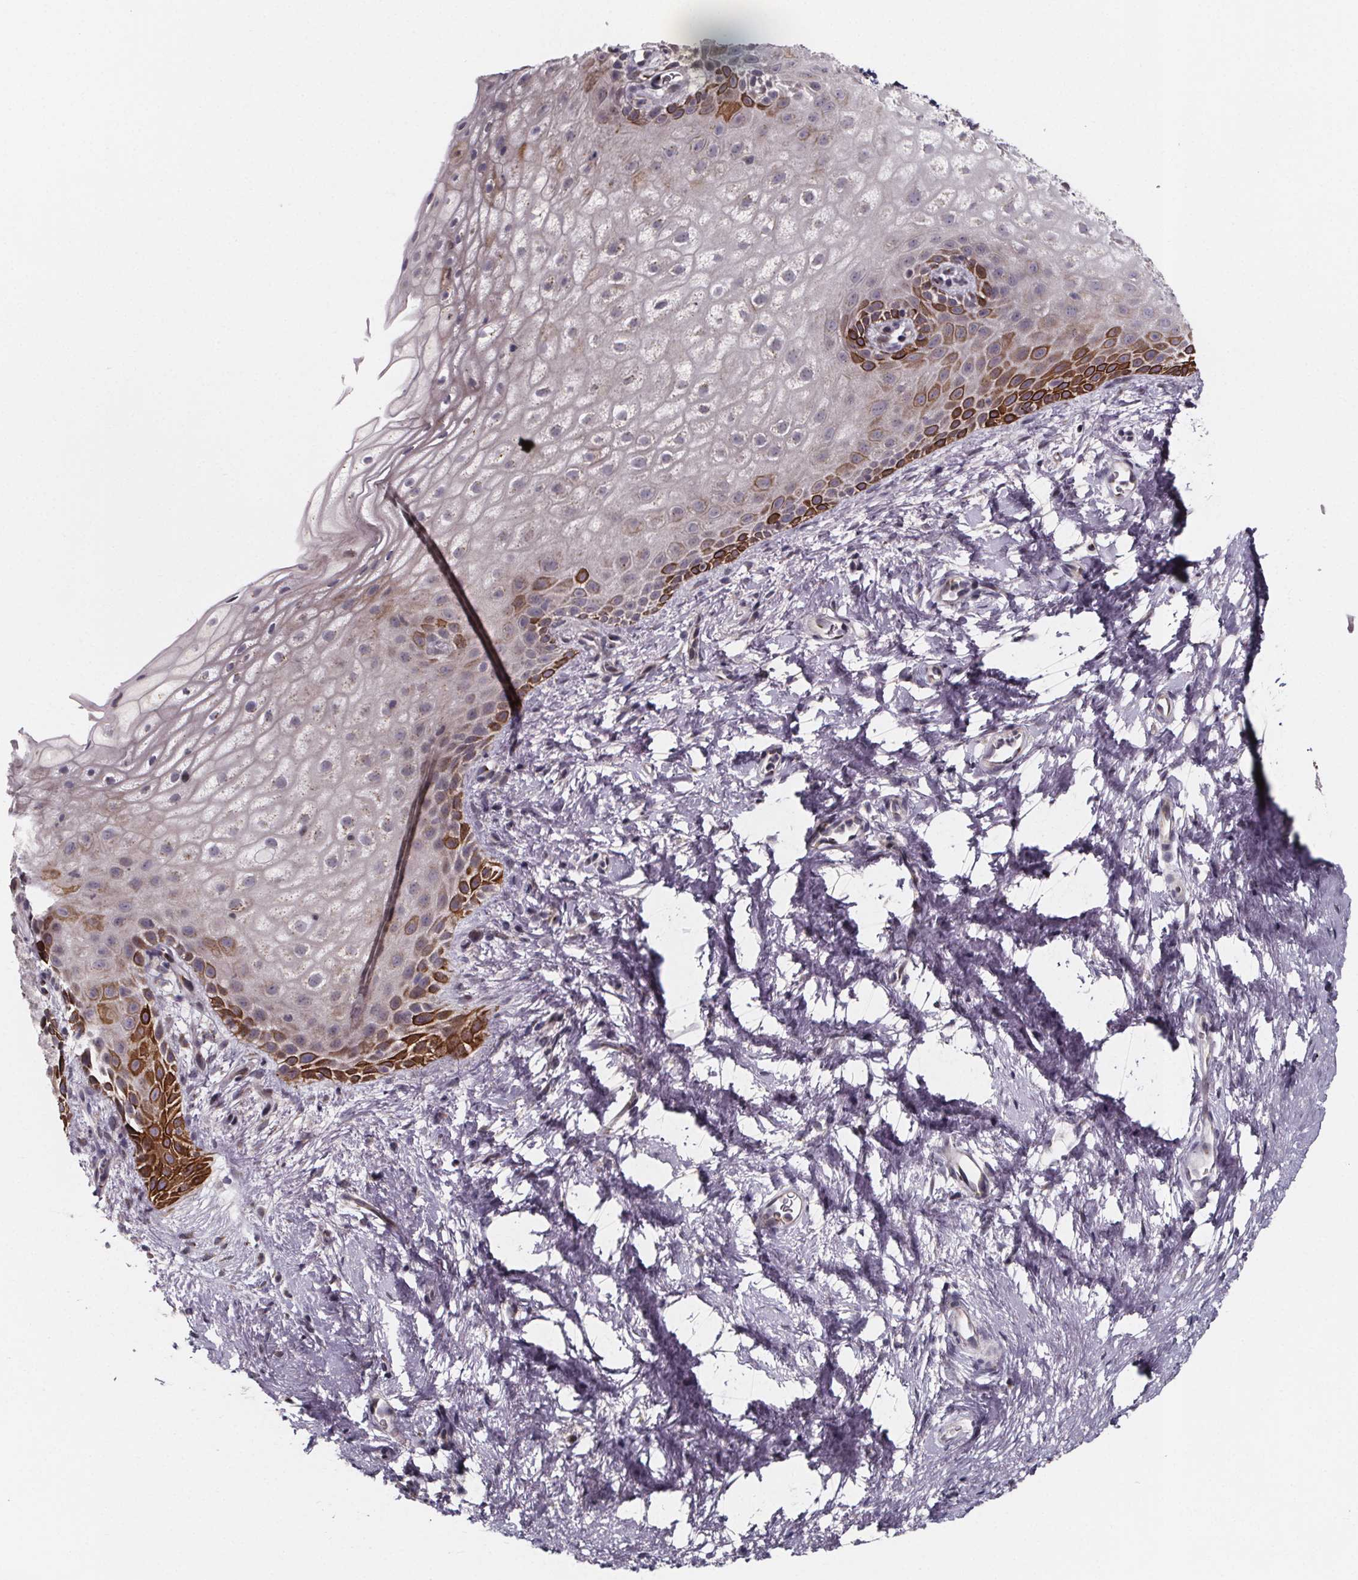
{"staining": {"intensity": "strong", "quantity": "25%-75%", "location": "cytoplasmic/membranous"}, "tissue": "skin", "cell_type": "Epidermal cells", "image_type": "normal", "snomed": [{"axis": "morphology", "description": "Normal tissue, NOS"}, {"axis": "topography", "description": "Anal"}], "caption": "Epidermal cells show high levels of strong cytoplasmic/membranous staining in about 25%-75% of cells in normal skin.", "gene": "NDST1", "patient": {"sex": "female", "age": 46}}